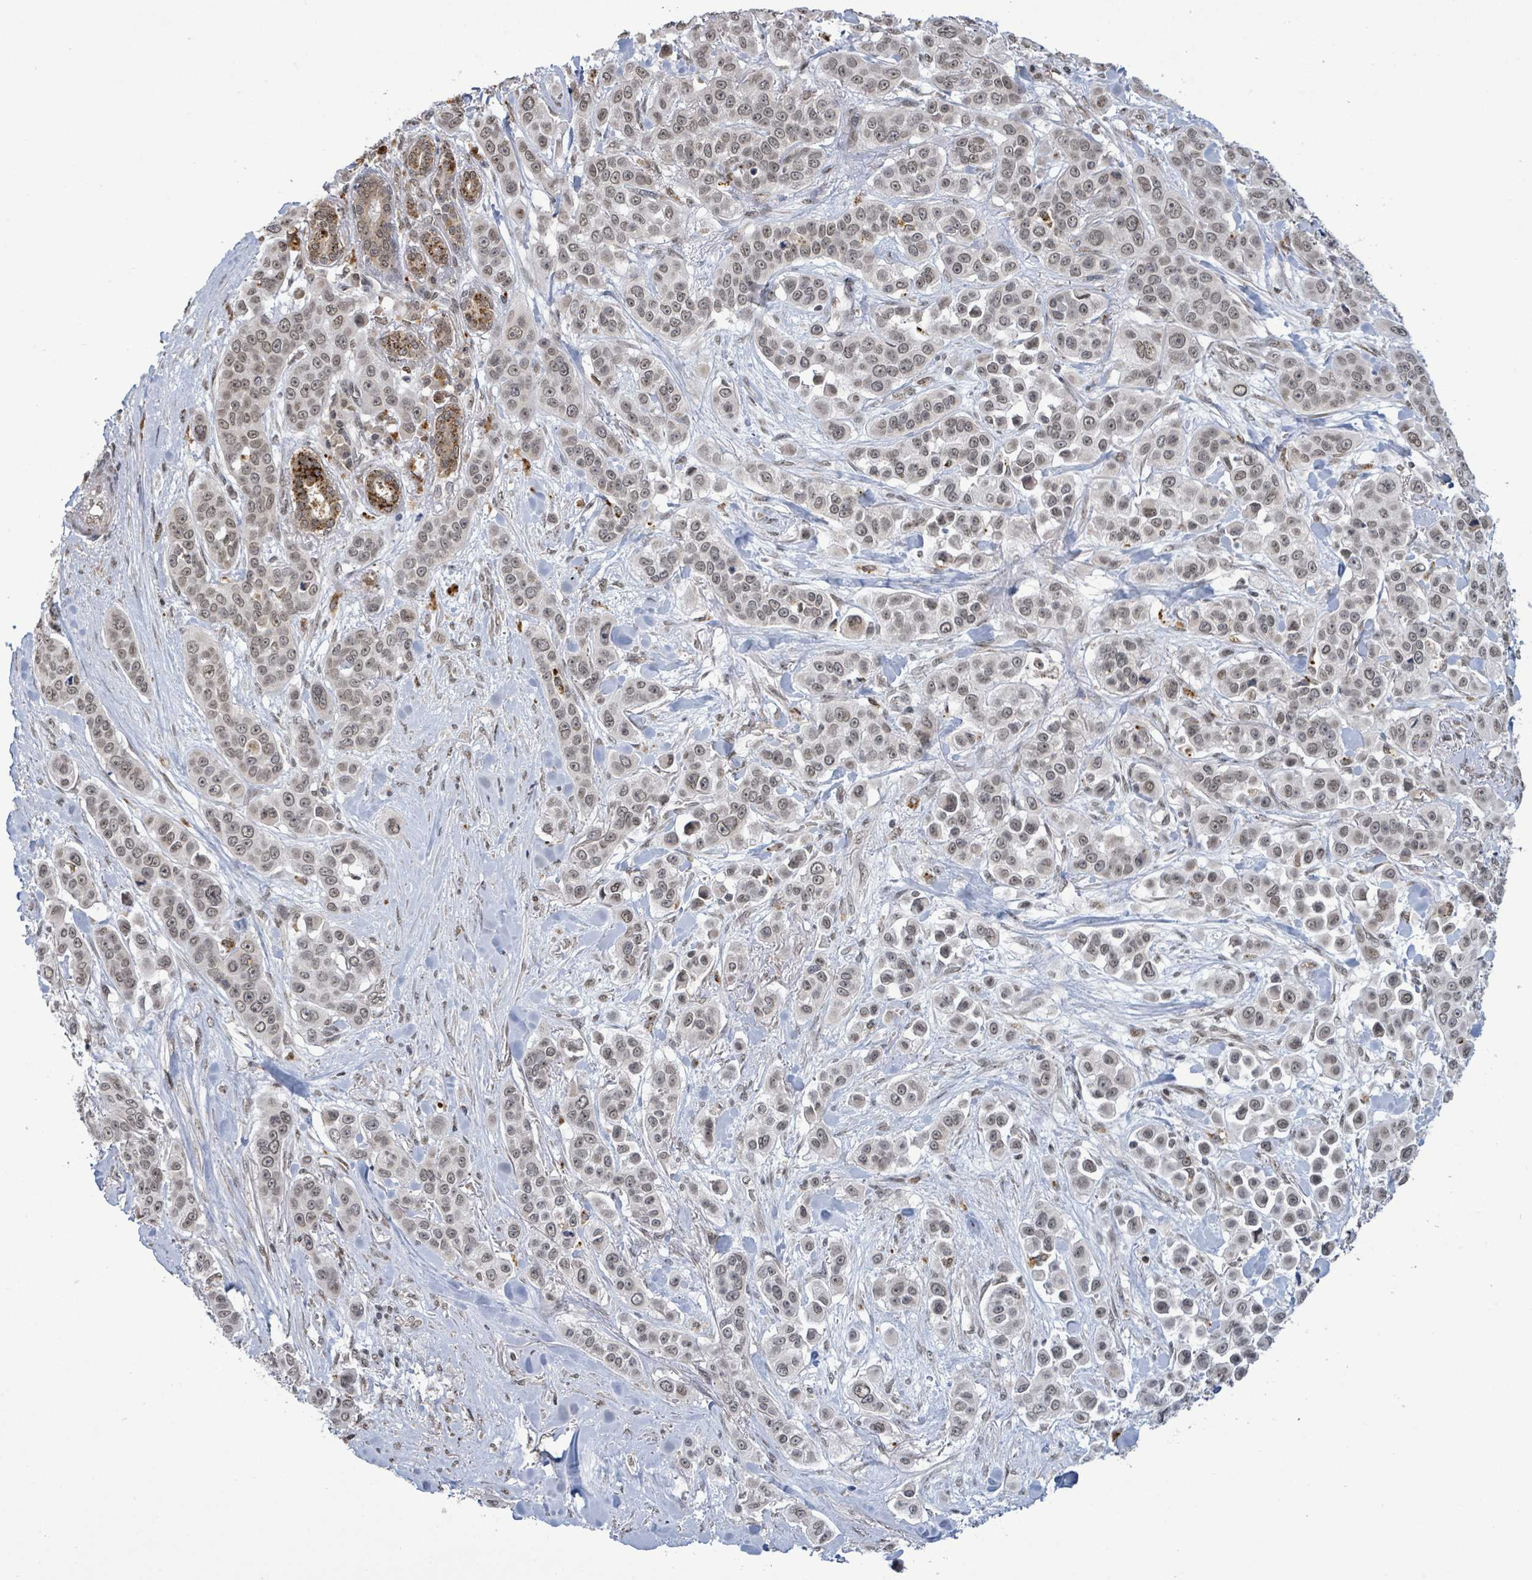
{"staining": {"intensity": "moderate", "quantity": "25%-75%", "location": "nuclear"}, "tissue": "skin cancer", "cell_type": "Tumor cells", "image_type": "cancer", "snomed": [{"axis": "morphology", "description": "Squamous cell carcinoma, NOS"}, {"axis": "topography", "description": "Skin"}], "caption": "Squamous cell carcinoma (skin) stained for a protein exhibits moderate nuclear positivity in tumor cells. (DAB (3,3'-diaminobenzidine) = brown stain, brightfield microscopy at high magnification).", "gene": "SBF2", "patient": {"sex": "male", "age": 67}}